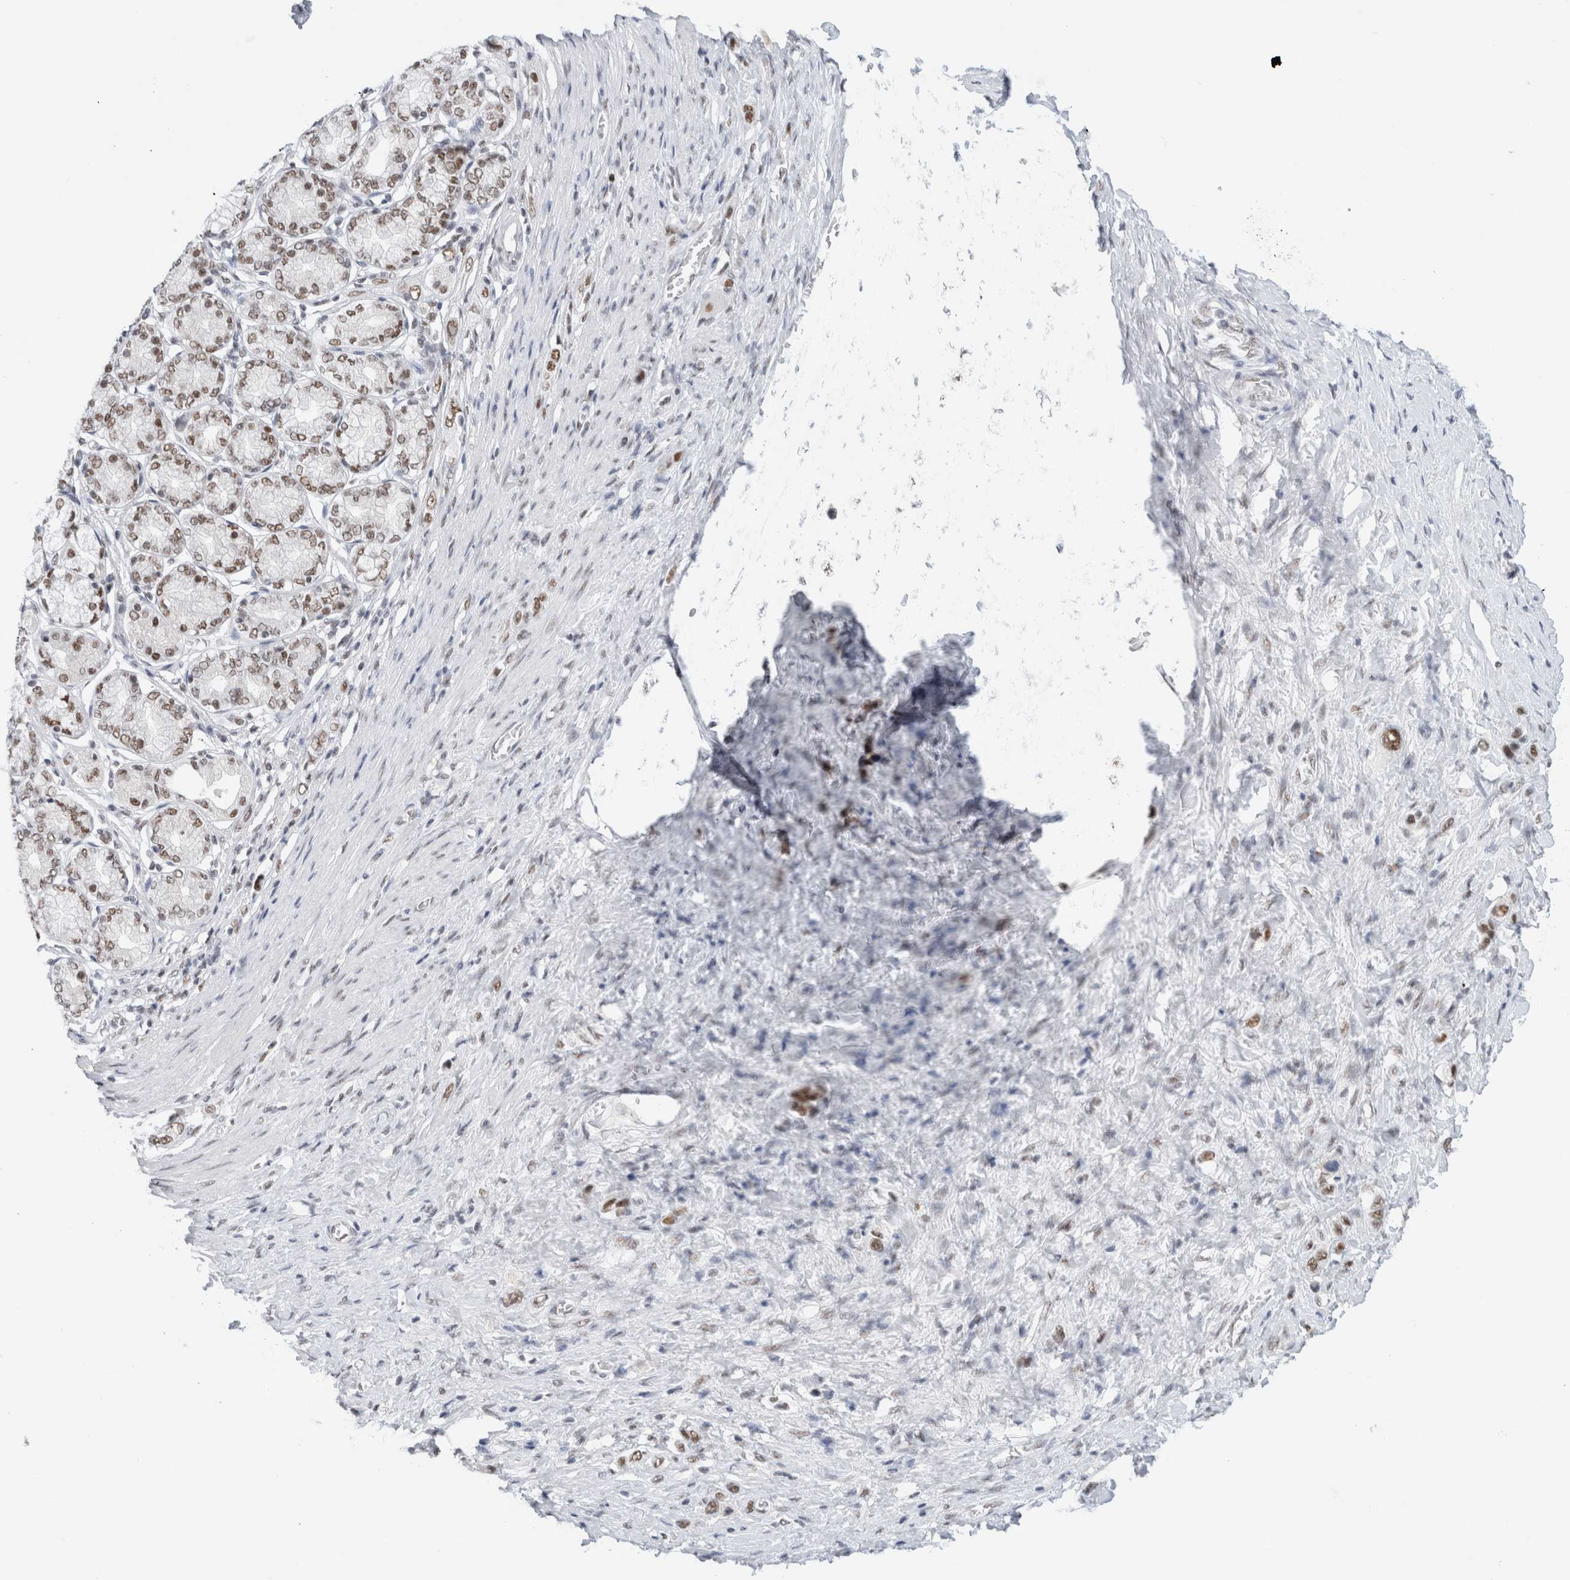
{"staining": {"intensity": "moderate", "quantity": ">75%", "location": "nuclear"}, "tissue": "stomach cancer", "cell_type": "Tumor cells", "image_type": "cancer", "snomed": [{"axis": "morphology", "description": "Adenocarcinoma, NOS"}, {"axis": "topography", "description": "Stomach"}], "caption": "Stomach cancer (adenocarcinoma) was stained to show a protein in brown. There is medium levels of moderate nuclear positivity in approximately >75% of tumor cells. (DAB (3,3'-diaminobenzidine) = brown stain, brightfield microscopy at high magnification).", "gene": "COPS7A", "patient": {"sex": "female", "age": 65}}